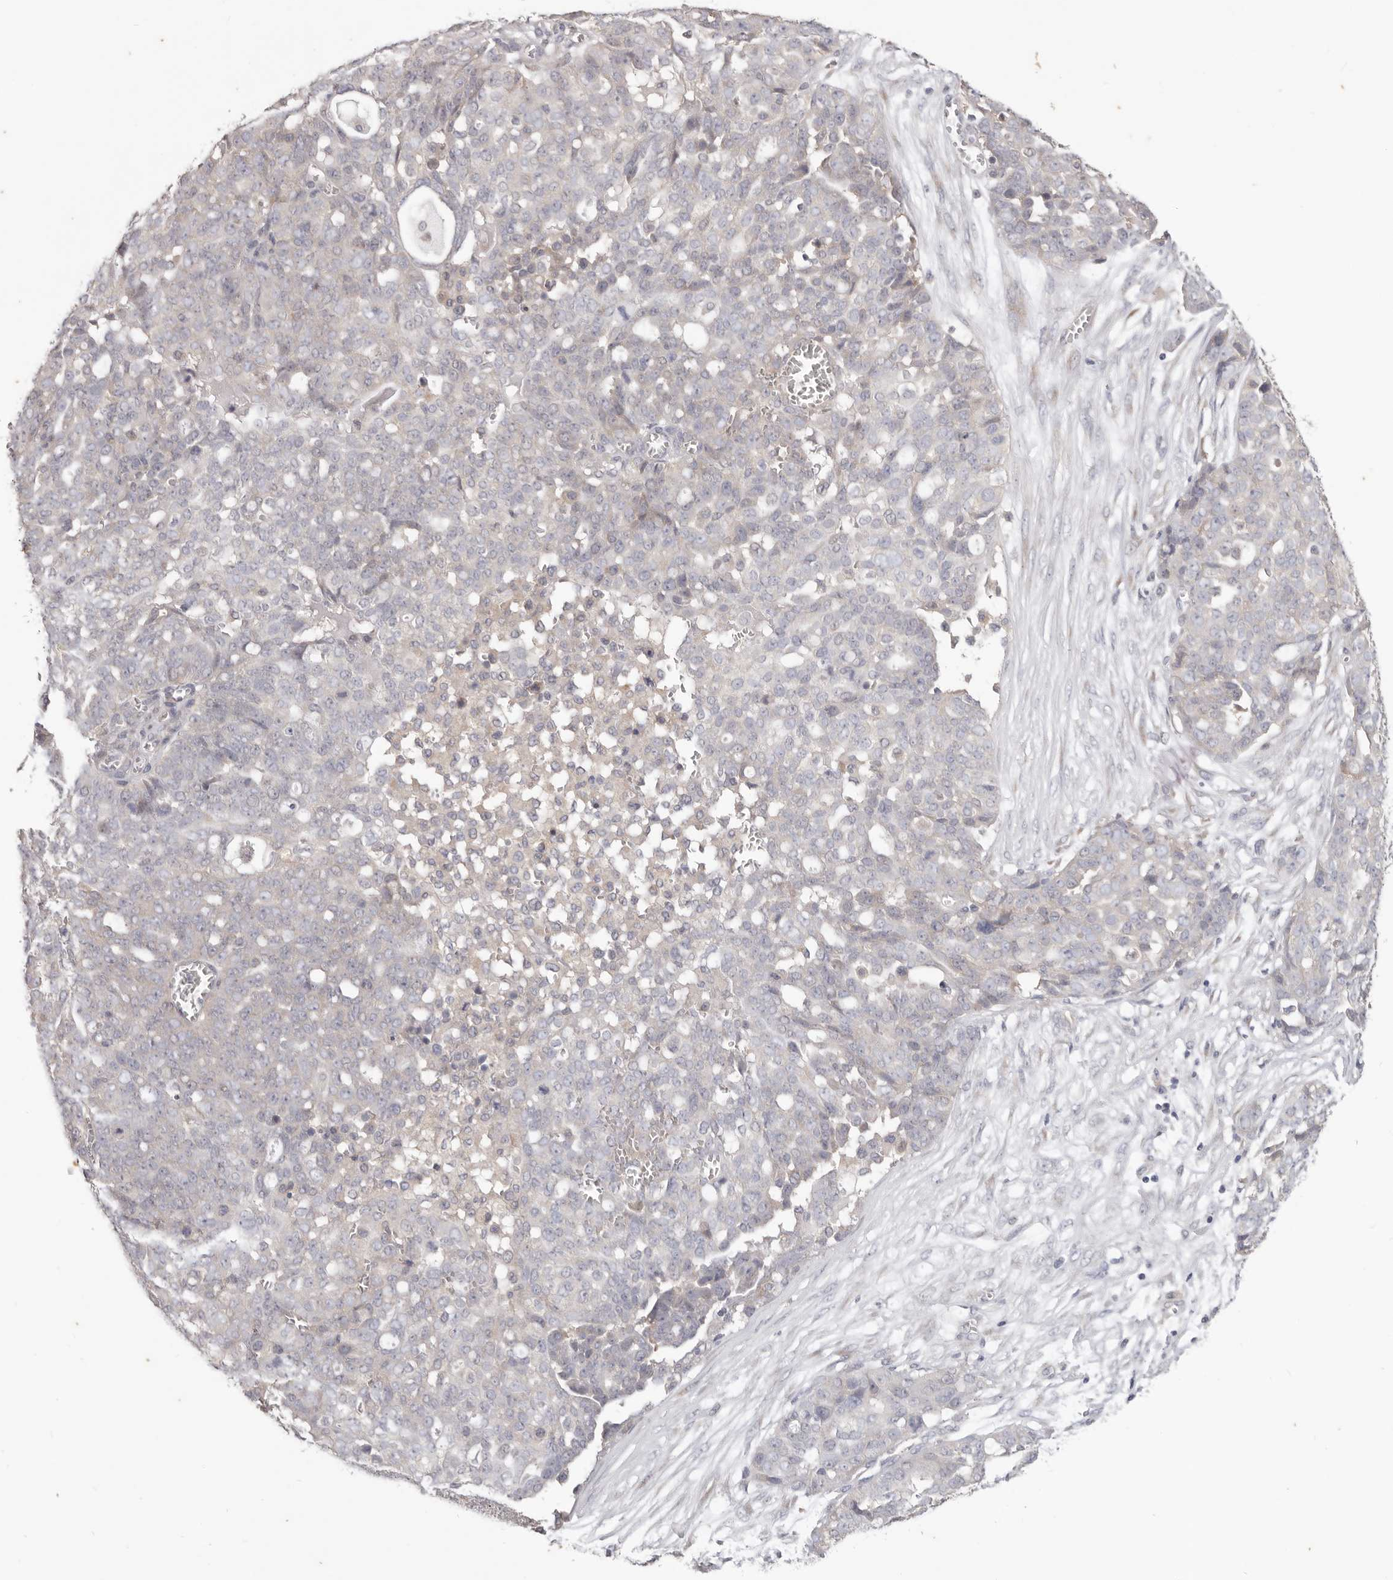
{"staining": {"intensity": "negative", "quantity": "none", "location": "none"}, "tissue": "ovarian cancer", "cell_type": "Tumor cells", "image_type": "cancer", "snomed": [{"axis": "morphology", "description": "Cystadenocarcinoma, serous, NOS"}, {"axis": "topography", "description": "Soft tissue"}, {"axis": "topography", "description": "Ovary"}], "caption": "Immunohistochemical staining of serous cystadenocarcinoma (ovarian) demonstrates no significant positivity in tumor cells. (DAB immunohistochemistry (IHC) with hematoxylin counter stain).", "gene": "WDR77", "patient": {"sex": "female", "age": 57}}